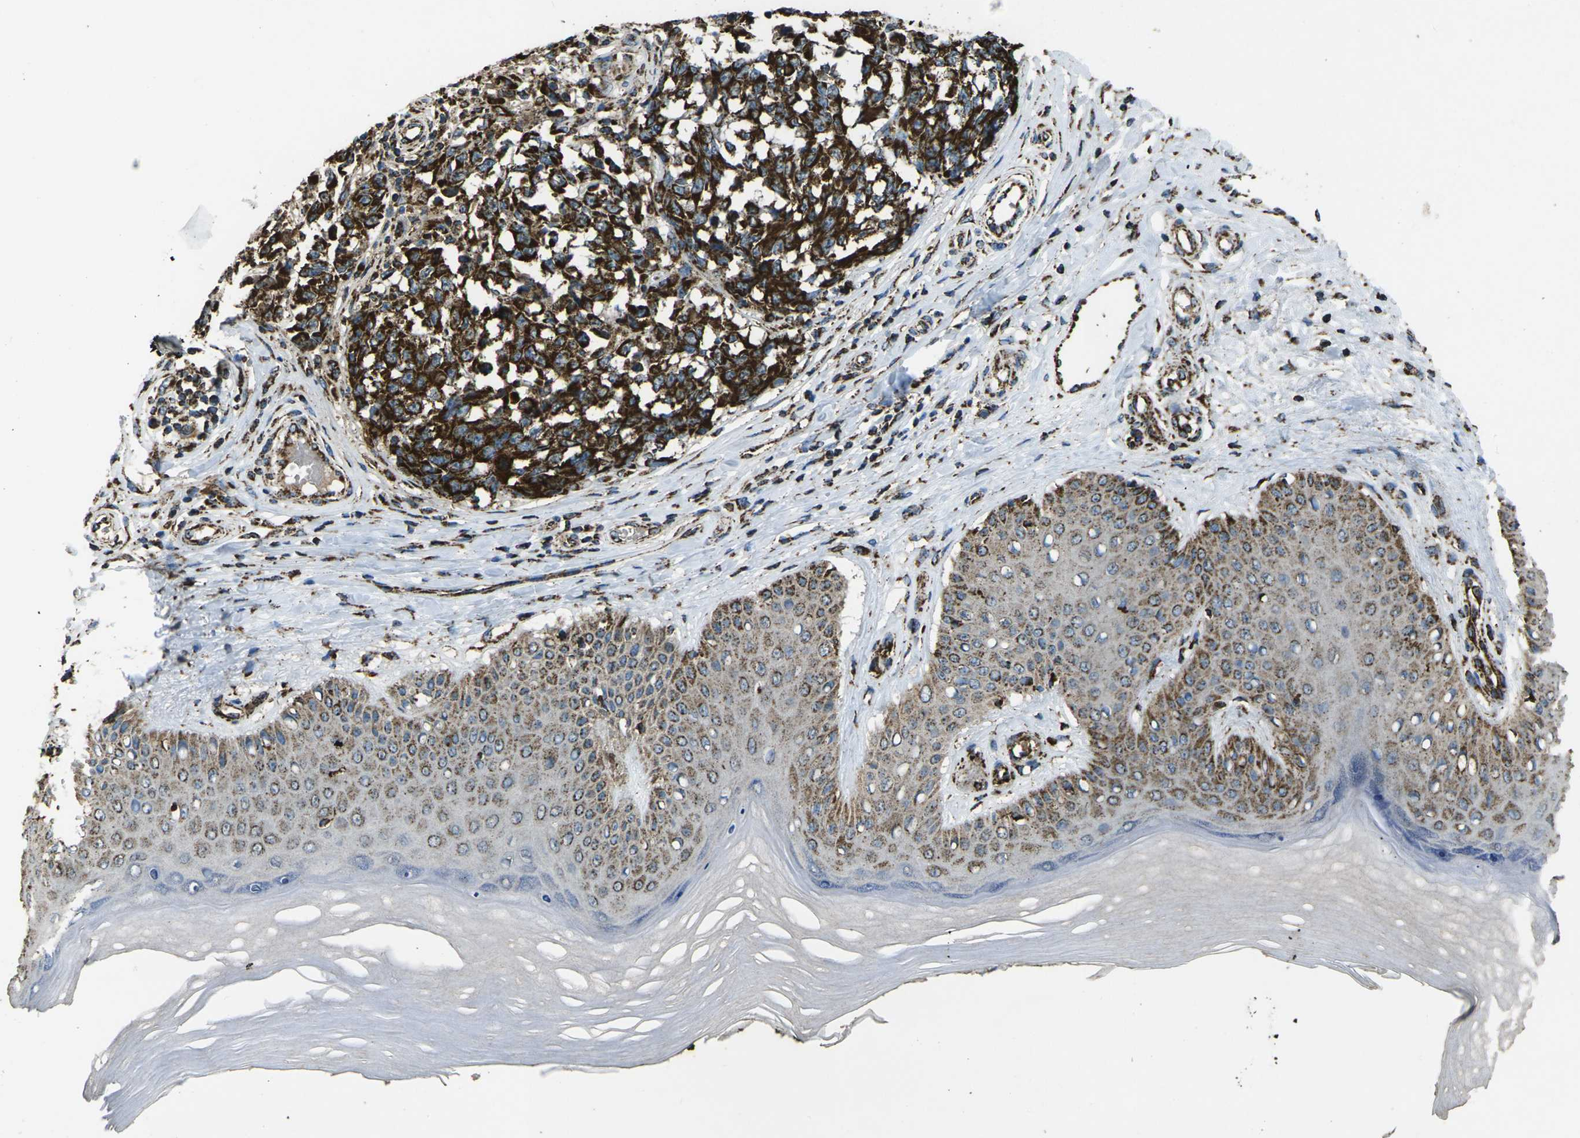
{"staining": {"intensity": "strong", "quantity": ">75%", "location": "cytoplasmic/membranous"}, "tissue": "melanoma", "cell_type": "Tumor cells", "image_type": "cancer", "snomed": [{"axis": "morphology", "description": "Malignant melanoma, NOS"}, {"axis": "topography", "description": "Skin"}], "caption": "DAB (3,3'-diaminobenzidine) immunohistochemical staining of melanoma exhibits strong cytoplasmic/membranous protein expression in about >75% of tumor cells.", "gene": "KLHL5", "patient": {"sex": "female", "age": 64}}